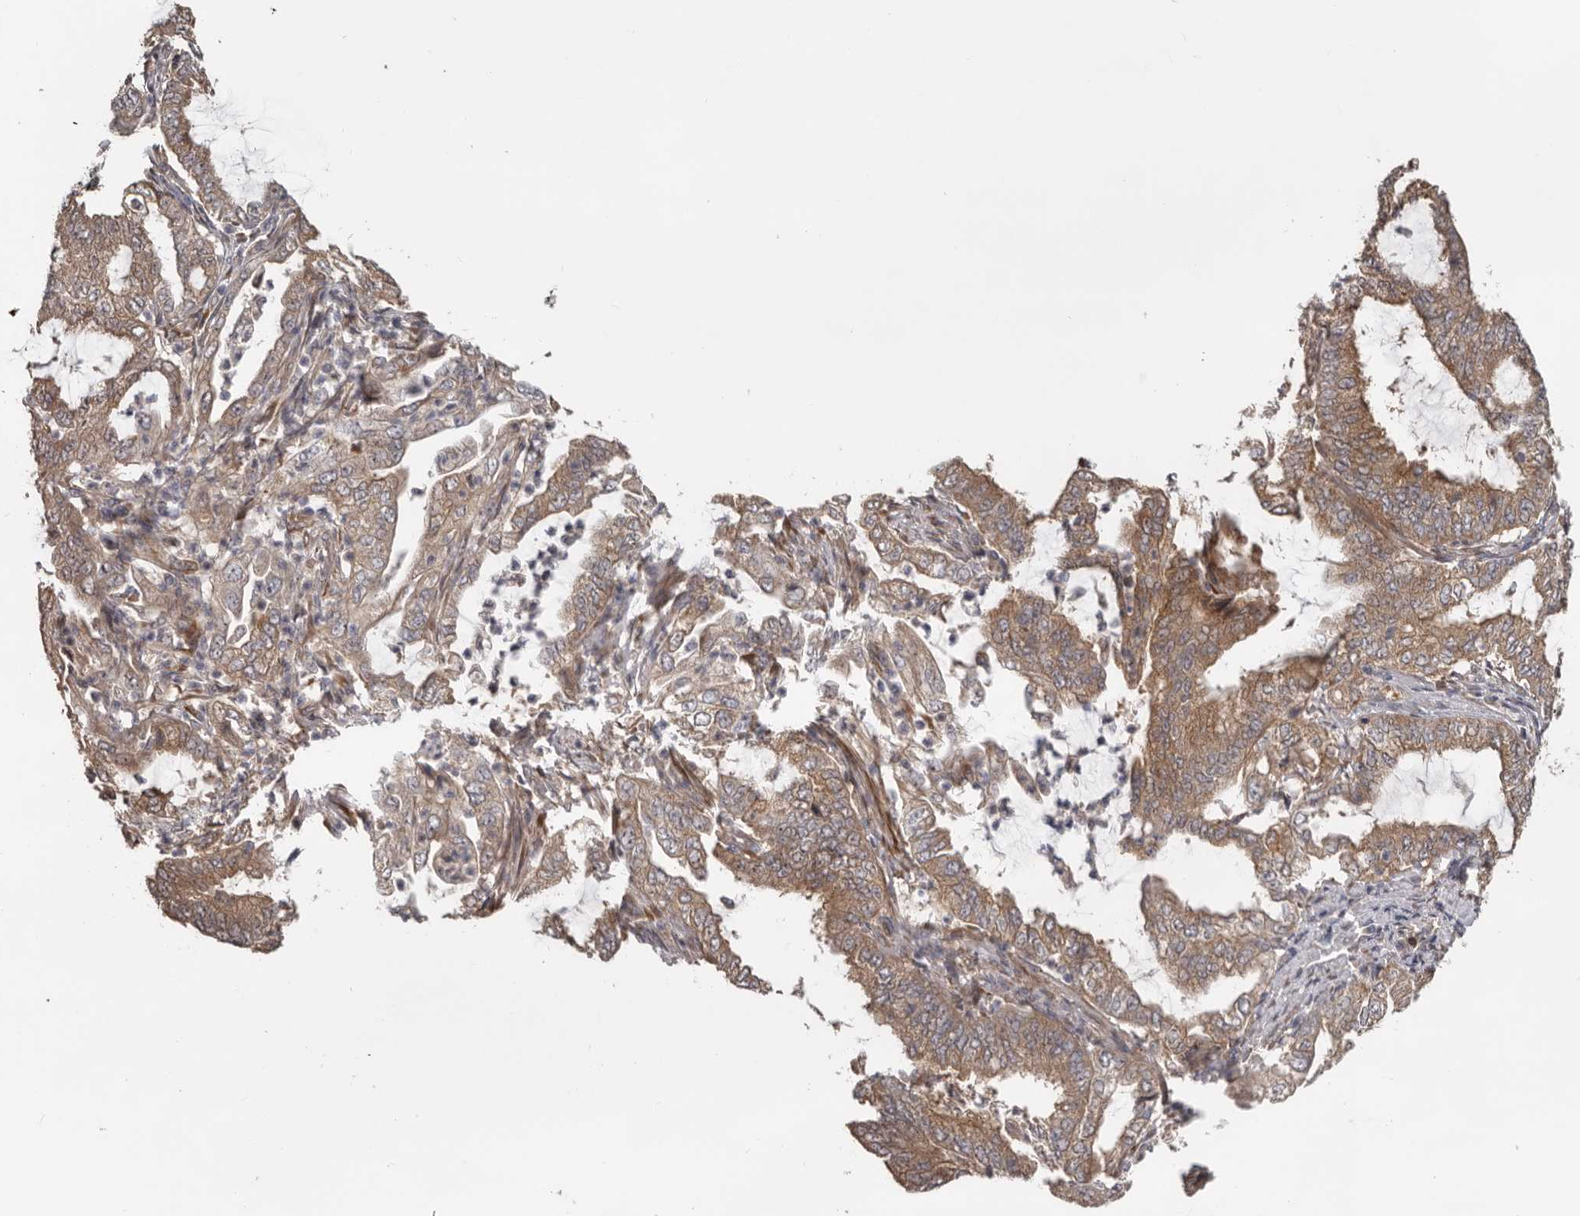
{"staining": {"intensity": "moderate", "quantity": ">75%", "location": "cytoplasmic/membranous"}, "tissue": "endometrial cancer", "cell_type": "Tumor cells", "image_type": "cancer", "snomed": [{"axis": "morphology", "description": "Adenocarcinoma, NOS"}, {"axis": "topography", "description": "Endometrium"}], "caption": "Immunohistochemistry micrograph of neoplastic tissue: adenocarcinoma (endometrial) stained using immunohistochemistry displays medium levels of moderate protein expression localized specifically in the cytoplasmic/membranous of tumor cells, appearing as a cytoplasmic/membranous brown color.", "gene": "HINT3", "patient": {"sex": "female", "age": 49}}